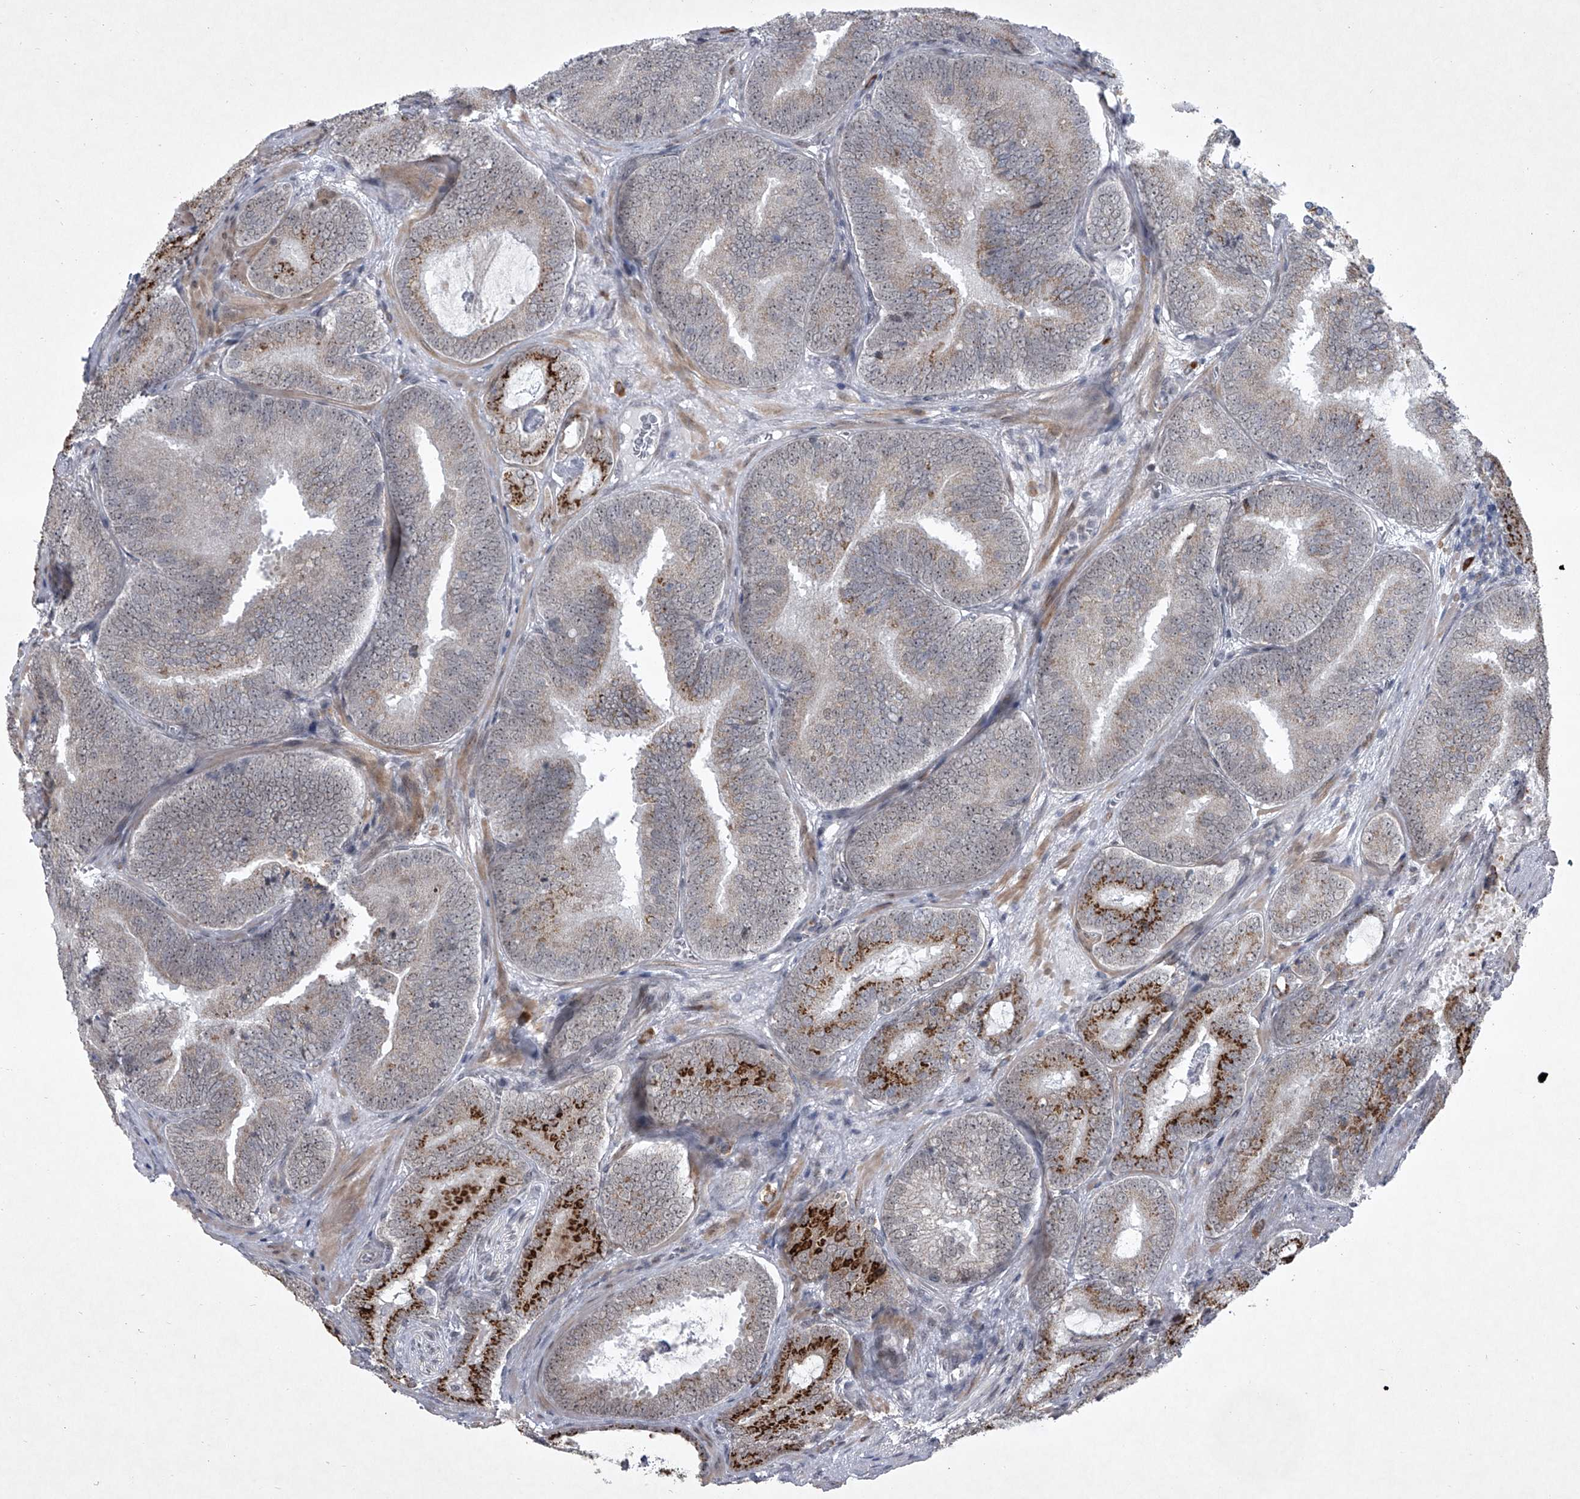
{"staining": {"intensity": "strong", "quantity": "<25%", "location": "cytoplasmic/membranous"}, "tissue": "prostate cancer", "cell_type": "Tumor cells", "image_type": "cancer", "snomed": [{"axis": "morphology", "description": "Adenocarcinoma, High grade"}, {"axis": "topography", "description": "Prostate"}], "caption": "DAB (3,3'-diaminobenzidine) immunohistochemical staining of human high-grade adenocarcinoma (prostate) demonstrates strong cytoplasmic/membranous protein expression in approximately <25% of tumor cells. (Brightfield microscopy of DAB IHC at high magnification).", "gene": "MLLT1", "patient": {"sex": "male", "age": 66}}